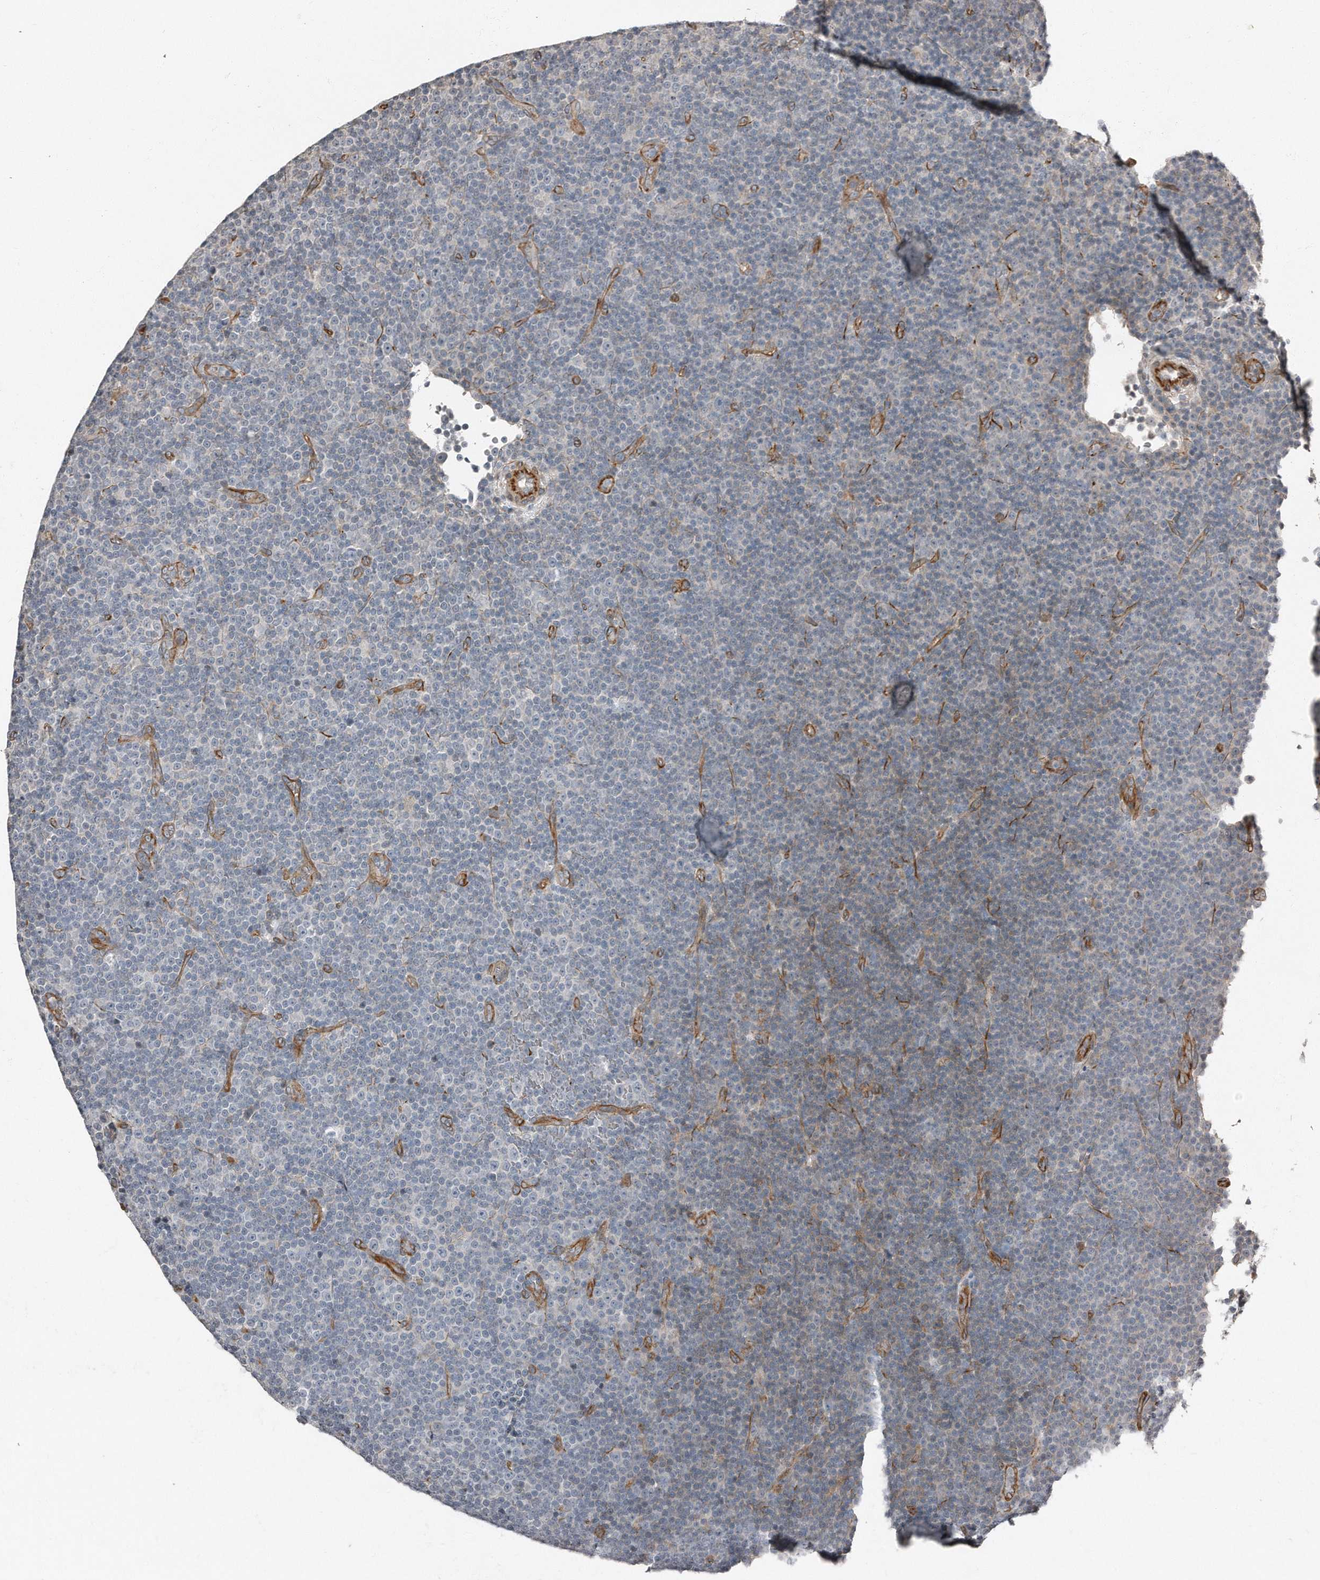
{"staining": {"intensity": "negative", "quantity": "none", "location": "none"}, "tissue": "lymphoma", "cell_type": "Tumor cells", "image_type": "cancer", "snomed": [{"axis": "morphology", "description": "Malignant lymphoma, non-Hodgkin's type, Low grade"}, {"axis": "topography", "description": "Lymph node"}], "caption": "Immunohistochemical staining of human low-grade malignant lymphoma, non-Hodgkin's type shows no significant expression in tumor cells.", "gene": "SNAP47", "patient": {"sex": "female", "age": 67}}